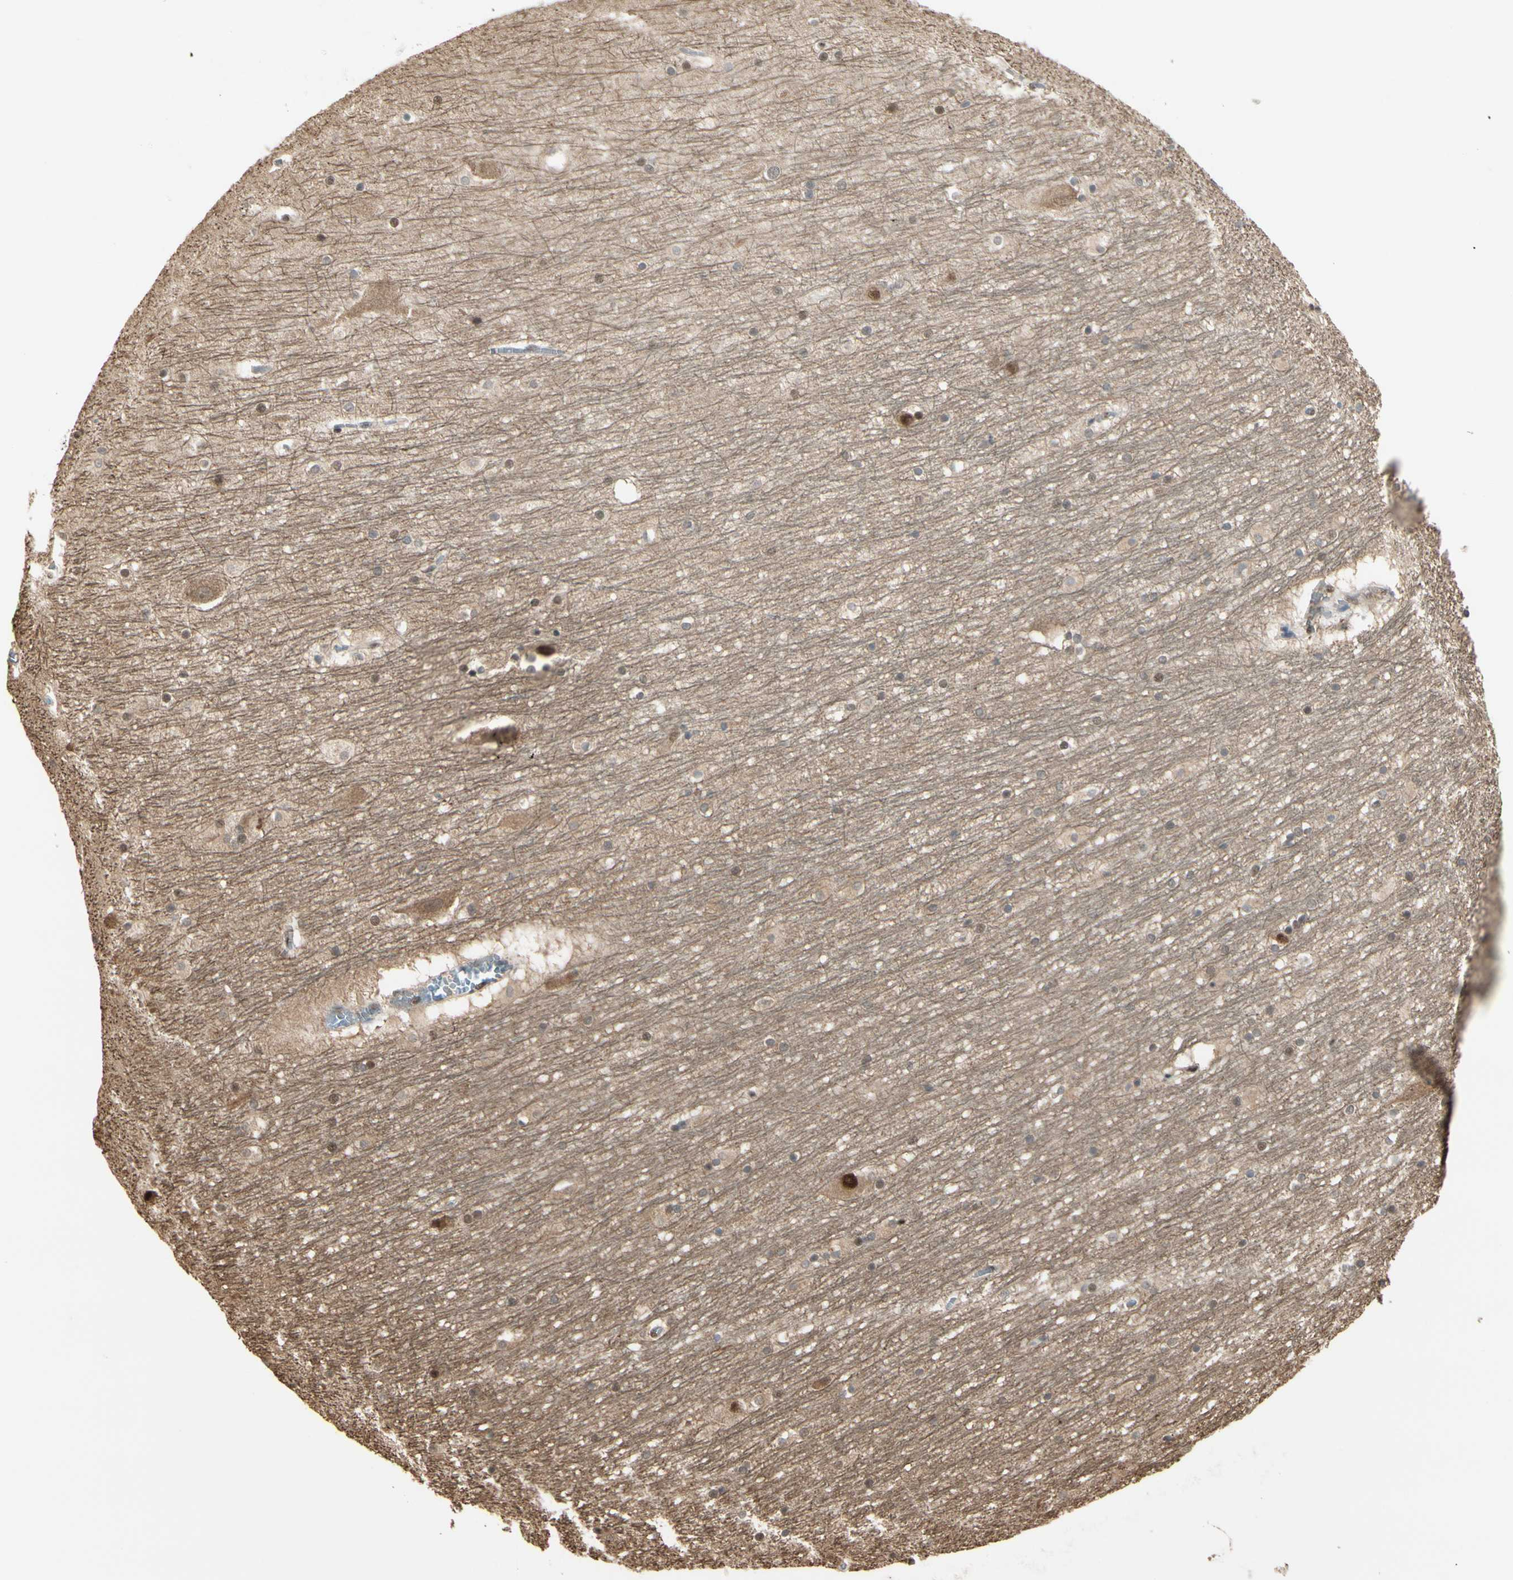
{"staining": {"intensity": "moderate", "quantity": "25%-75%", "location": "nuclear"}, "tissue": "hippocampus", "cell_type": "Glial cells", "image_type": "normal", "snomed": [{"axis": "morphology", "description": "Normal tissue, NOS"}, {"axis": "topography", "description": "Hippocampus"}], "caption": "This micrograph exhibits immunohistochemistry (IHC) staining of normal hippocampus, with medium moderate nuclear staining in approximately 25%-75% of glial cells.", "gene": "HSF1", "patient": {"sex": "male", "age": 45}}